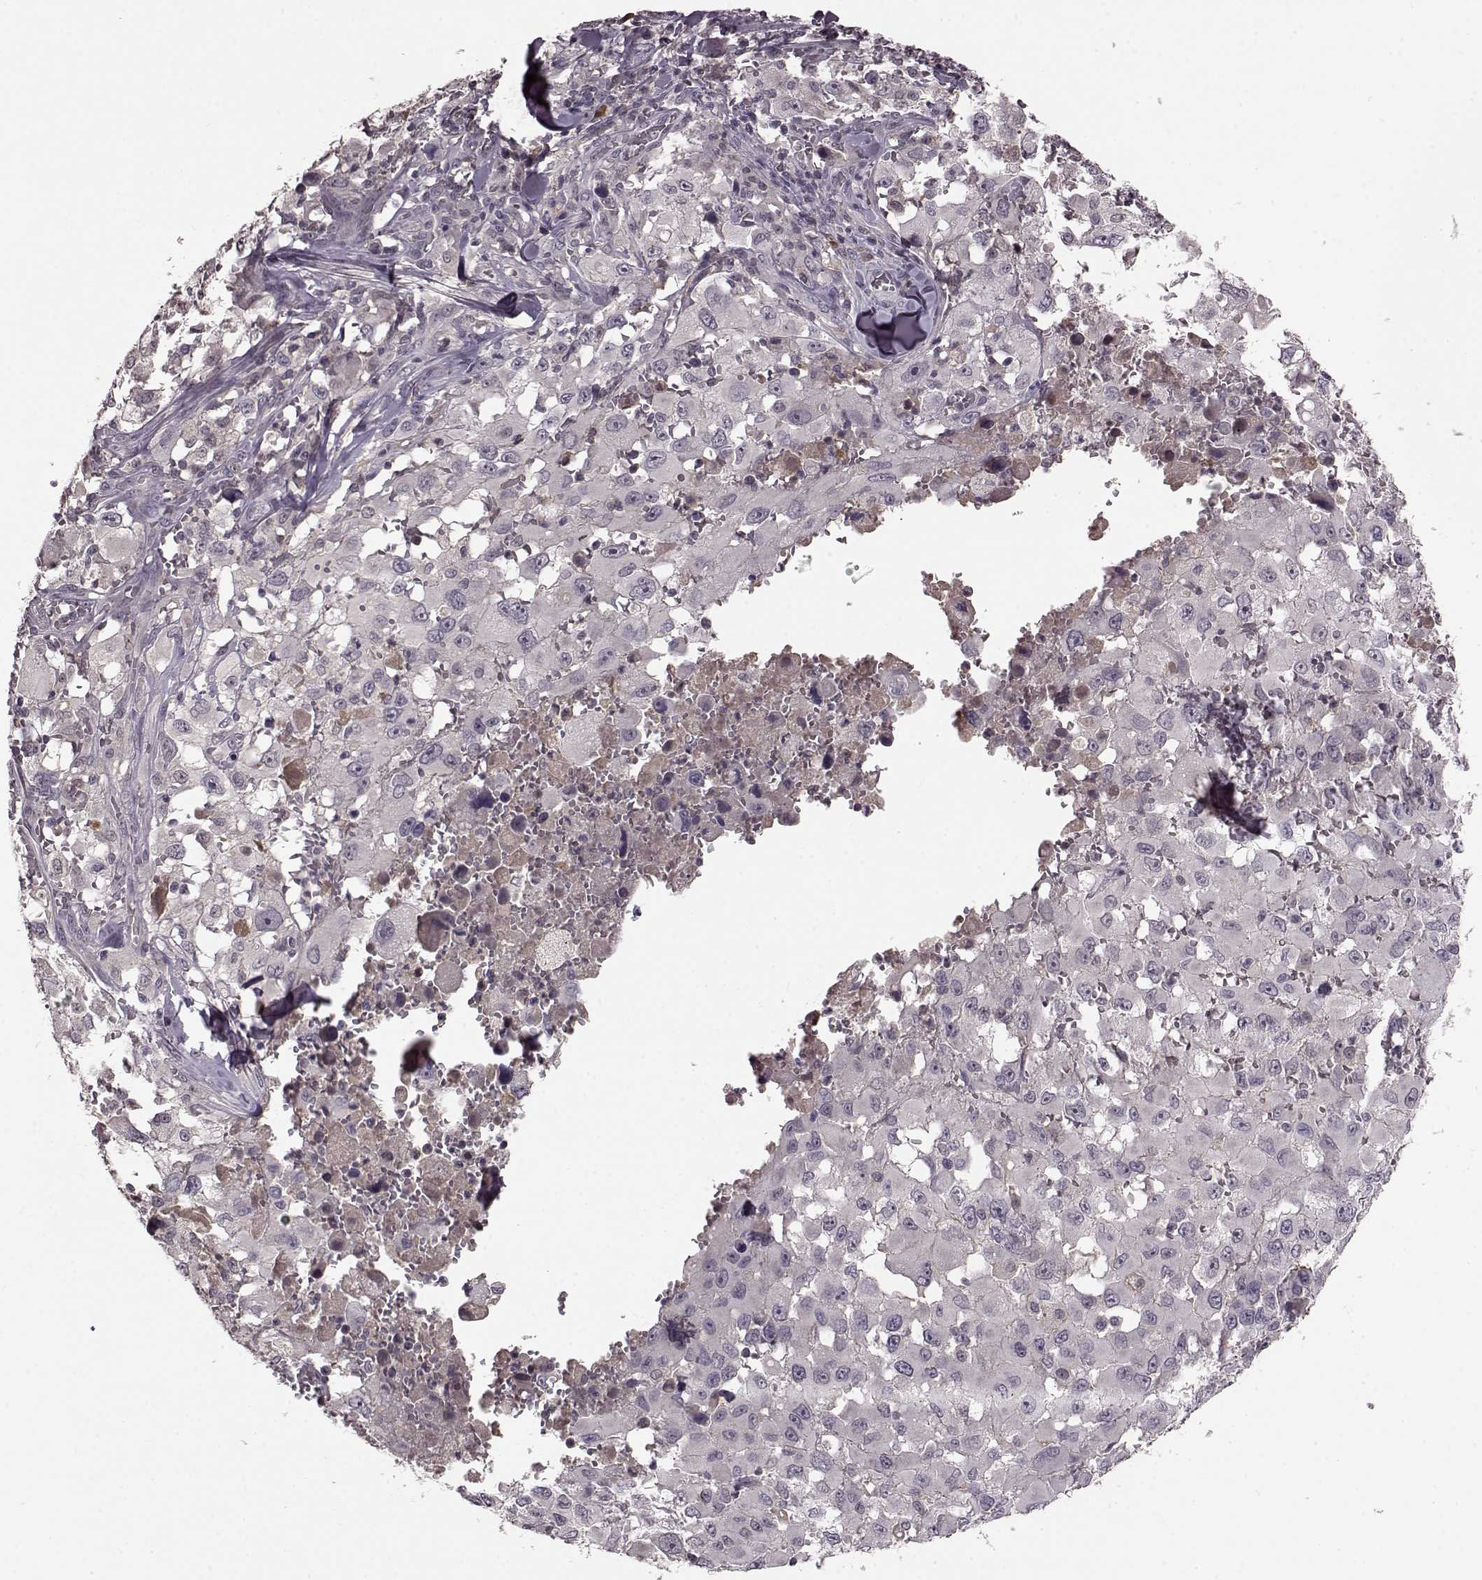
{"staining": {"intensity": "negative", "quantity": "none", "location": "none"}, "tissue": "melanoma", "cell_type": "Tumor cells", "image_type": "cancer", "snomed": [{"axis": "morphology", "description": "Malignant melanoma, Metastatic site"}, {"axis": "topography", "description": "Lymph node"}], "caption": "Malignant melanoma (metastatic site) was stained to show a protein in brown. There is no significant expression in tumor cells. Brightfield microscopy of IHC stained with DAB (brown) and hematoxylin (blue), captured at high magnification.", "gene": "NRL", "patient": {"sex": "male", "age": 50}}